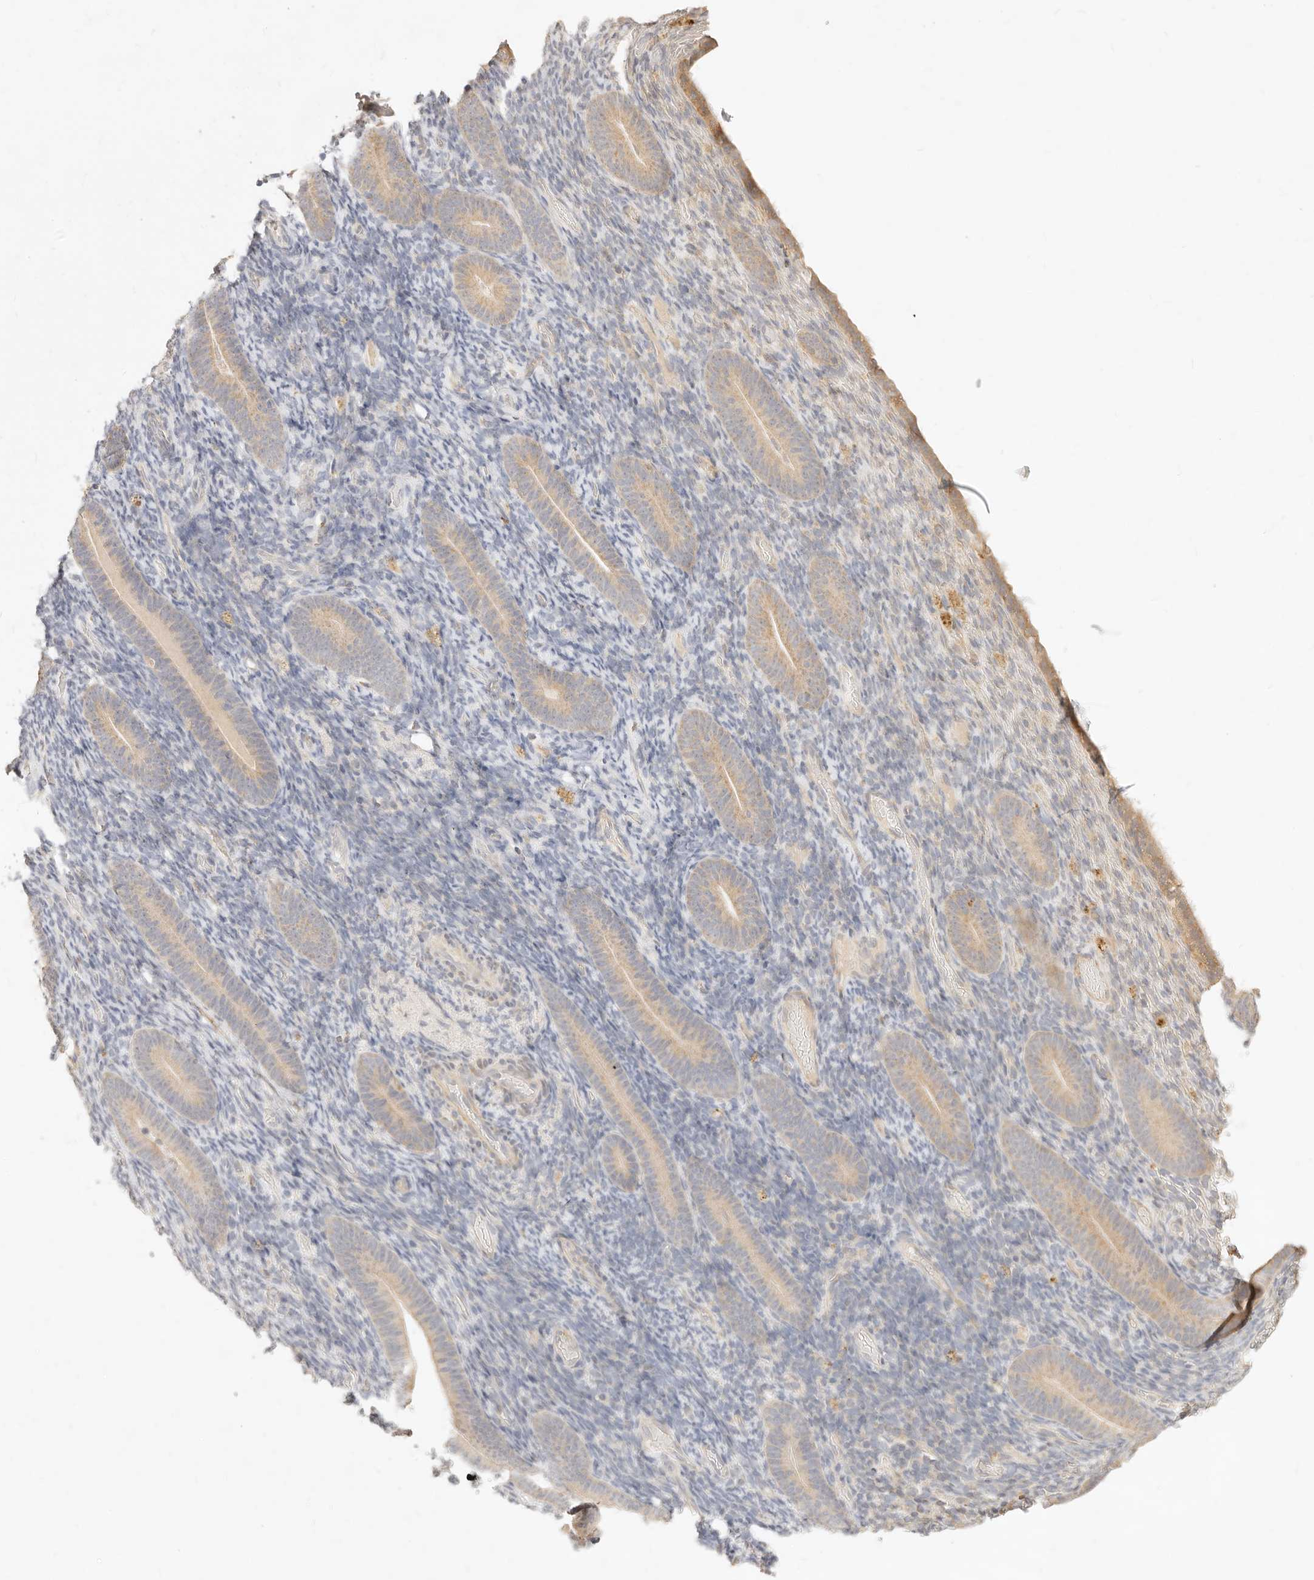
{"staining": {"intensity": "negative", "quantity": "none", "location": "none"}, "tissue": "endometrium", "cell_type": "Cells in endometrial stroma", "image_type": "normal", "snomed": [{"axis": "morphology", "description": "Normal tissue, NOS"}, {"axis": "topography", "description": "Endometrium"}], "caption": "This is an immunohistochemistry (IHC) image of normal endometrium. There is no positivity in cells in endometrial stroma.", "gene": "RUBCNL", "patient": {"sex": "female", "age": 51}}